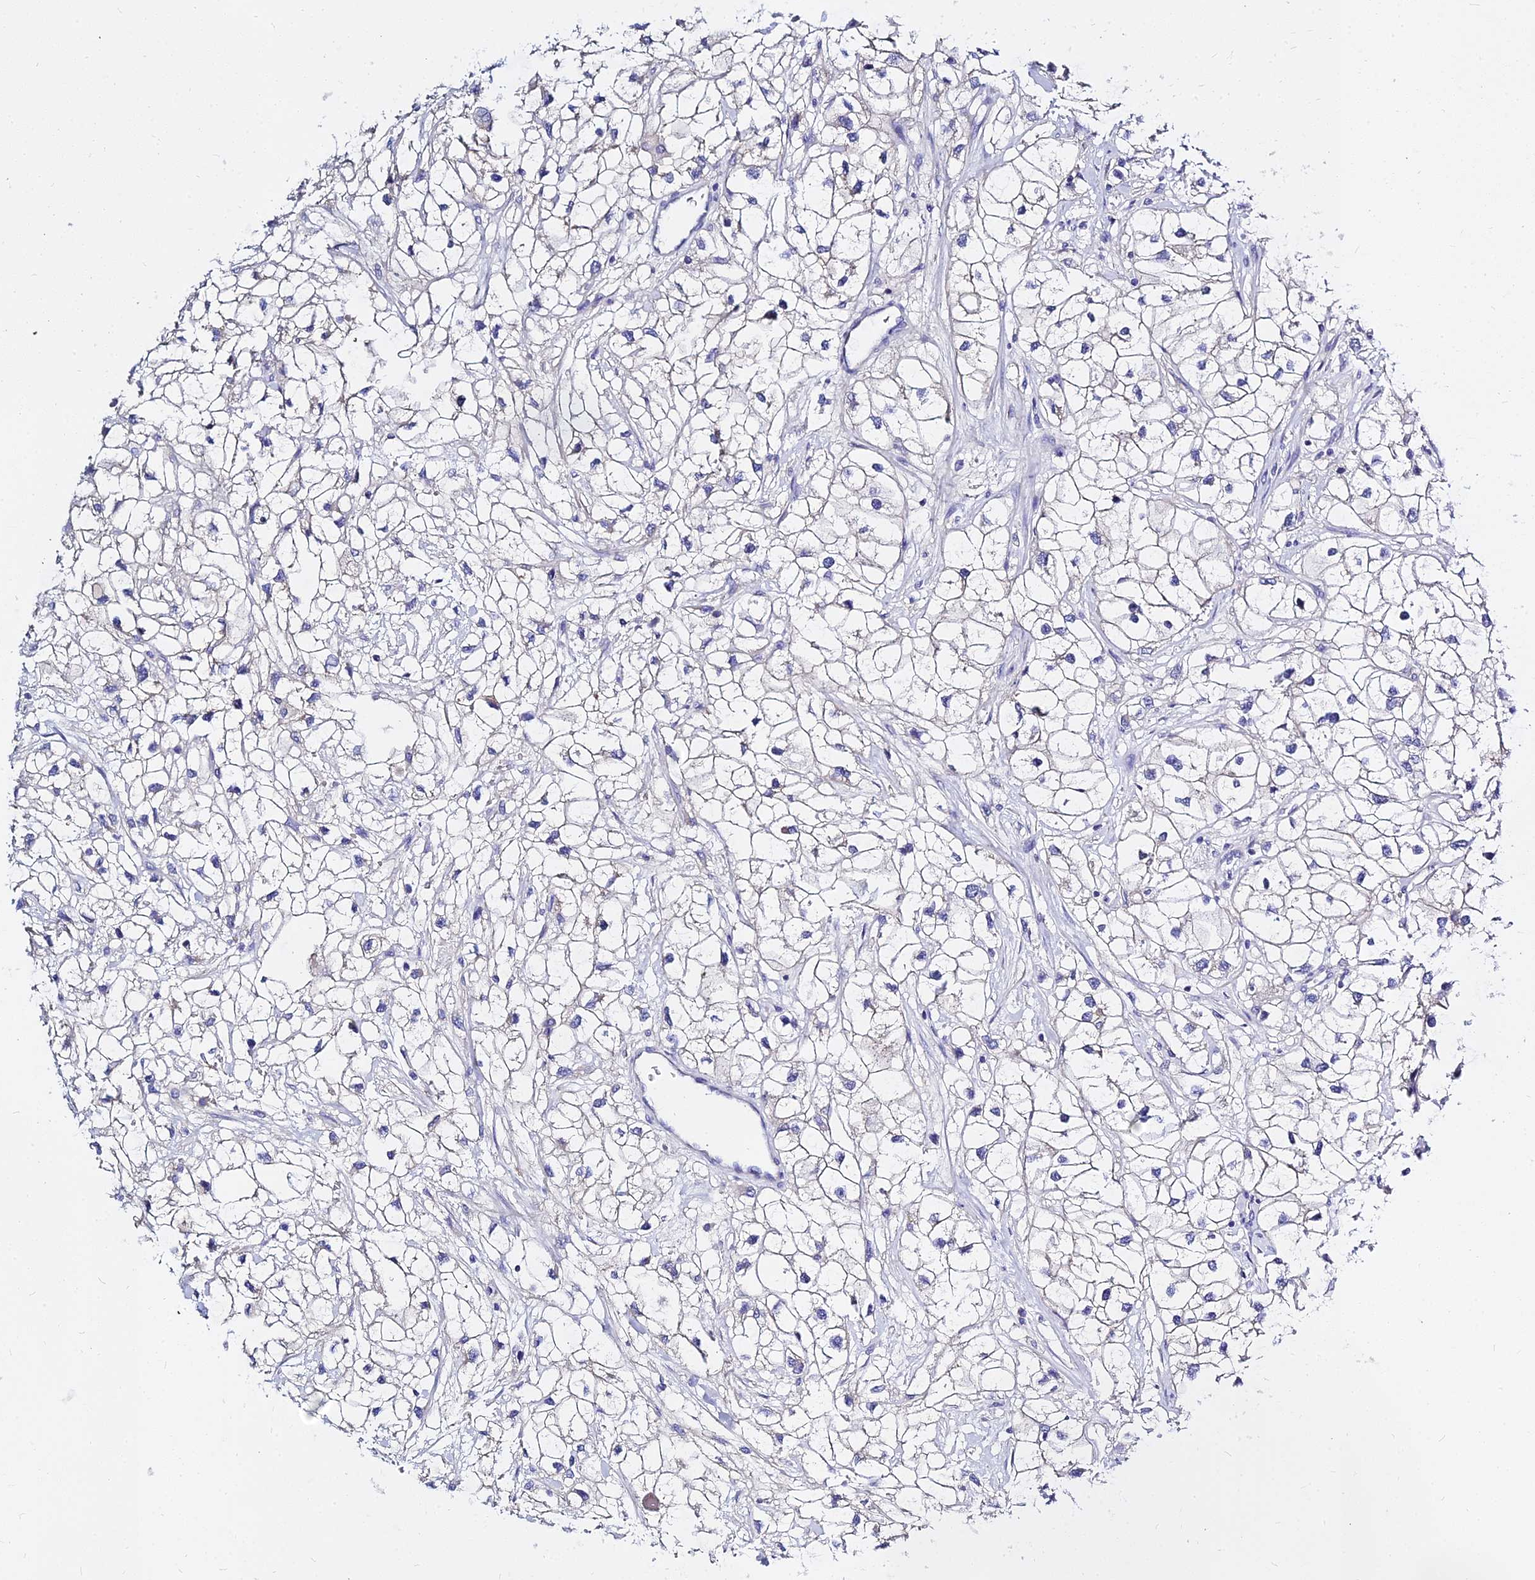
{"staining": {"intensity": "negative", "quantity": "none", "location": "none"}, "tissue": "renal cancer", "cell_type": "Tumor cells", "image_type": "cancer", "snomed": [{"axis": "morphology", "description": "Adenocarcinoma, NOS"}, {"axis": "topography", "description": "Kidney"}], "caption": "DAB (3,3'-diaminobenzidine) immunohistochemical staining of adenocarcinoma (renal) demonstrates no significant staining in tumor cells. (Immunohistochemistry (ihc), brightfield microscopy, high magnification).", "gene": "ZNF552", "patient": {"sex": "male", "age": 59}}